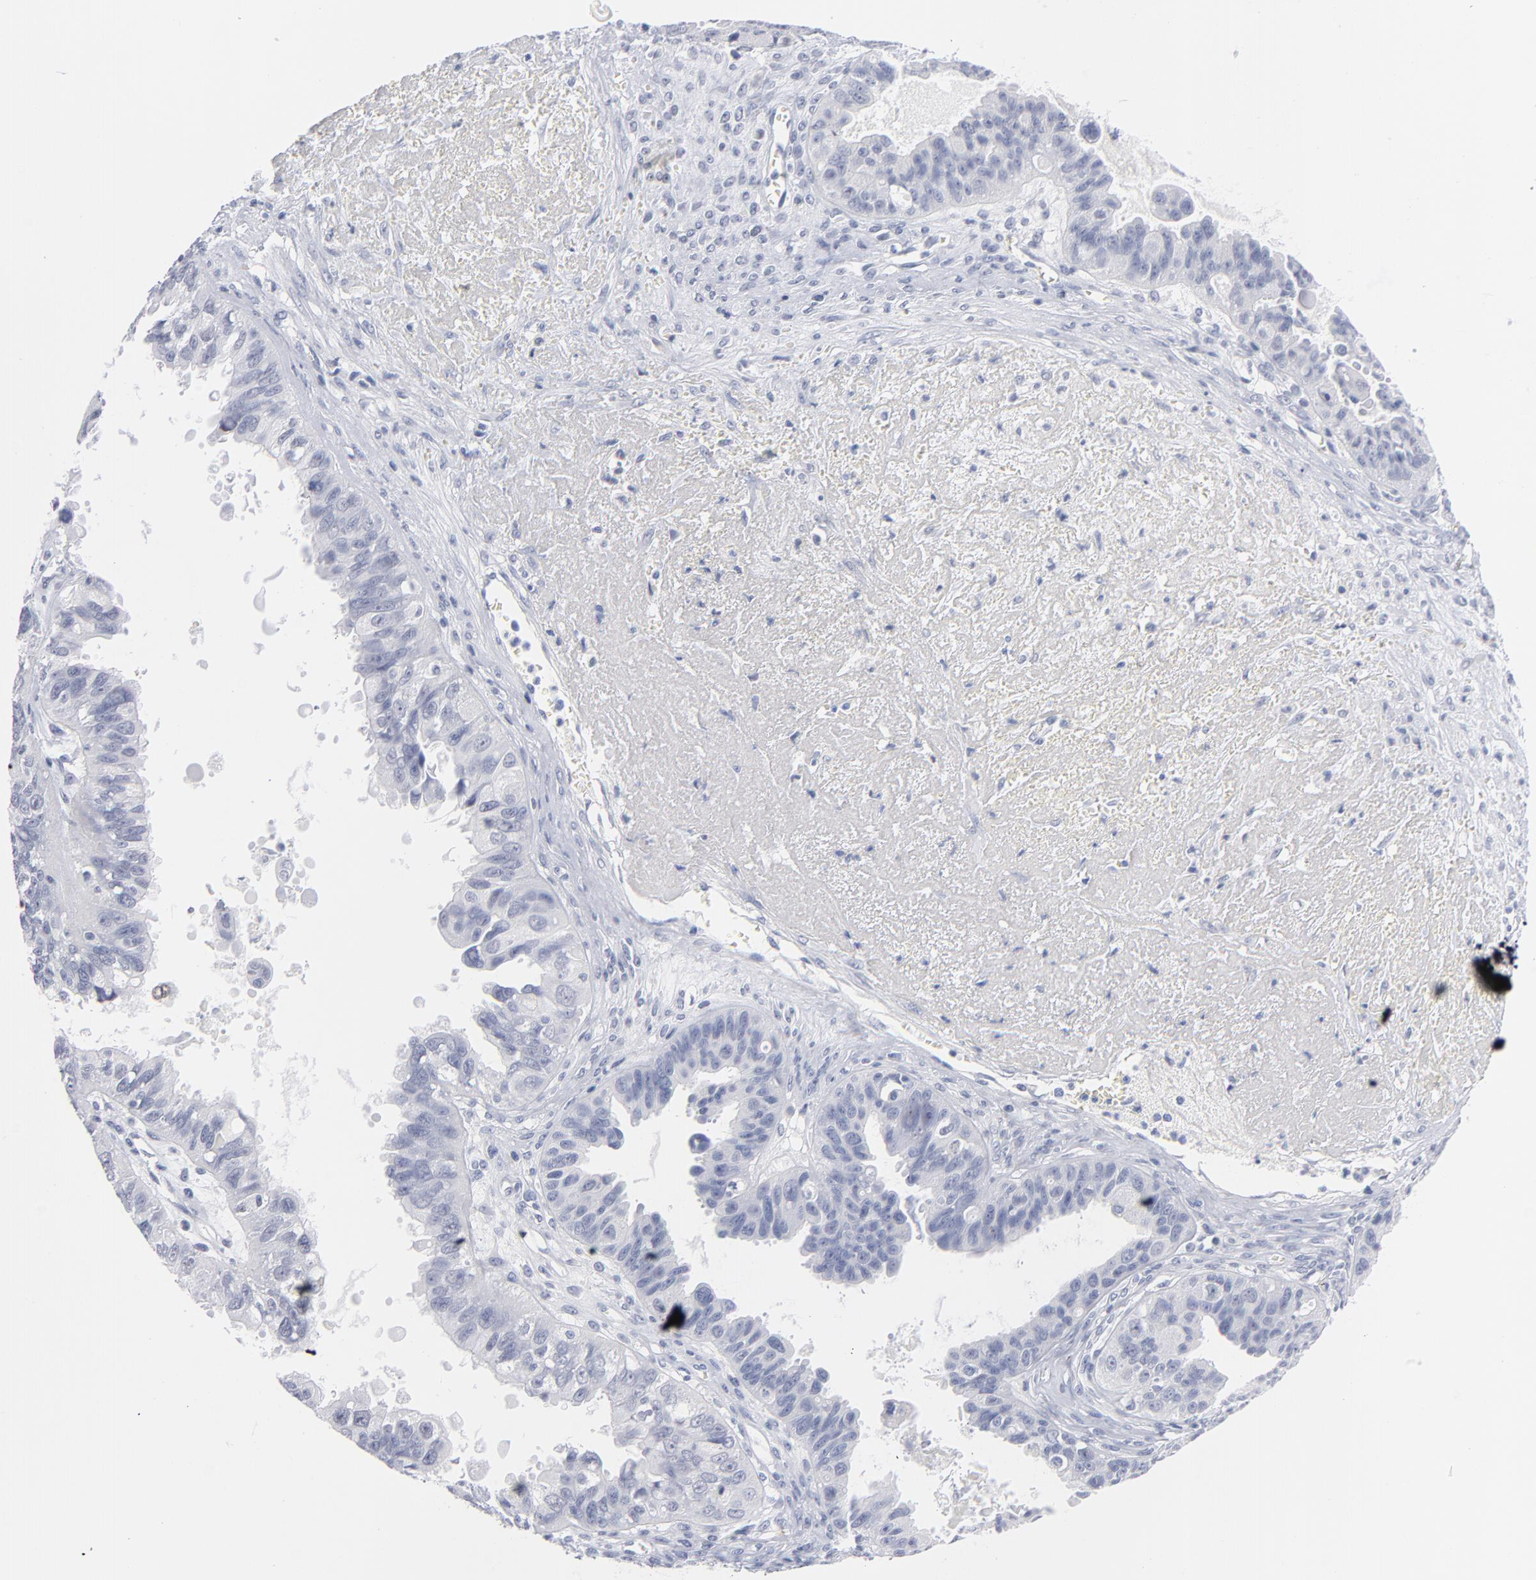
{"staining": {"intensity": "negative", "quantity": "none", "location": "none"}, "tissue": "ovarian cancer", "cell_type": "Tumor cells", "image_type": "cancer", "snomed": [{"axis": "morphology", "description": "Carcinoma, endometroid"}, {"axis": "topography", "description": "Ovary"}], "caption": "This is an immunohistochemistry (IHC) histopathology image of human endometroid carcinoma (ovarian). There is no positivity in tumor cells.", "gene": "KHNYN", "patient": {"sex": "female", "age": 85}}